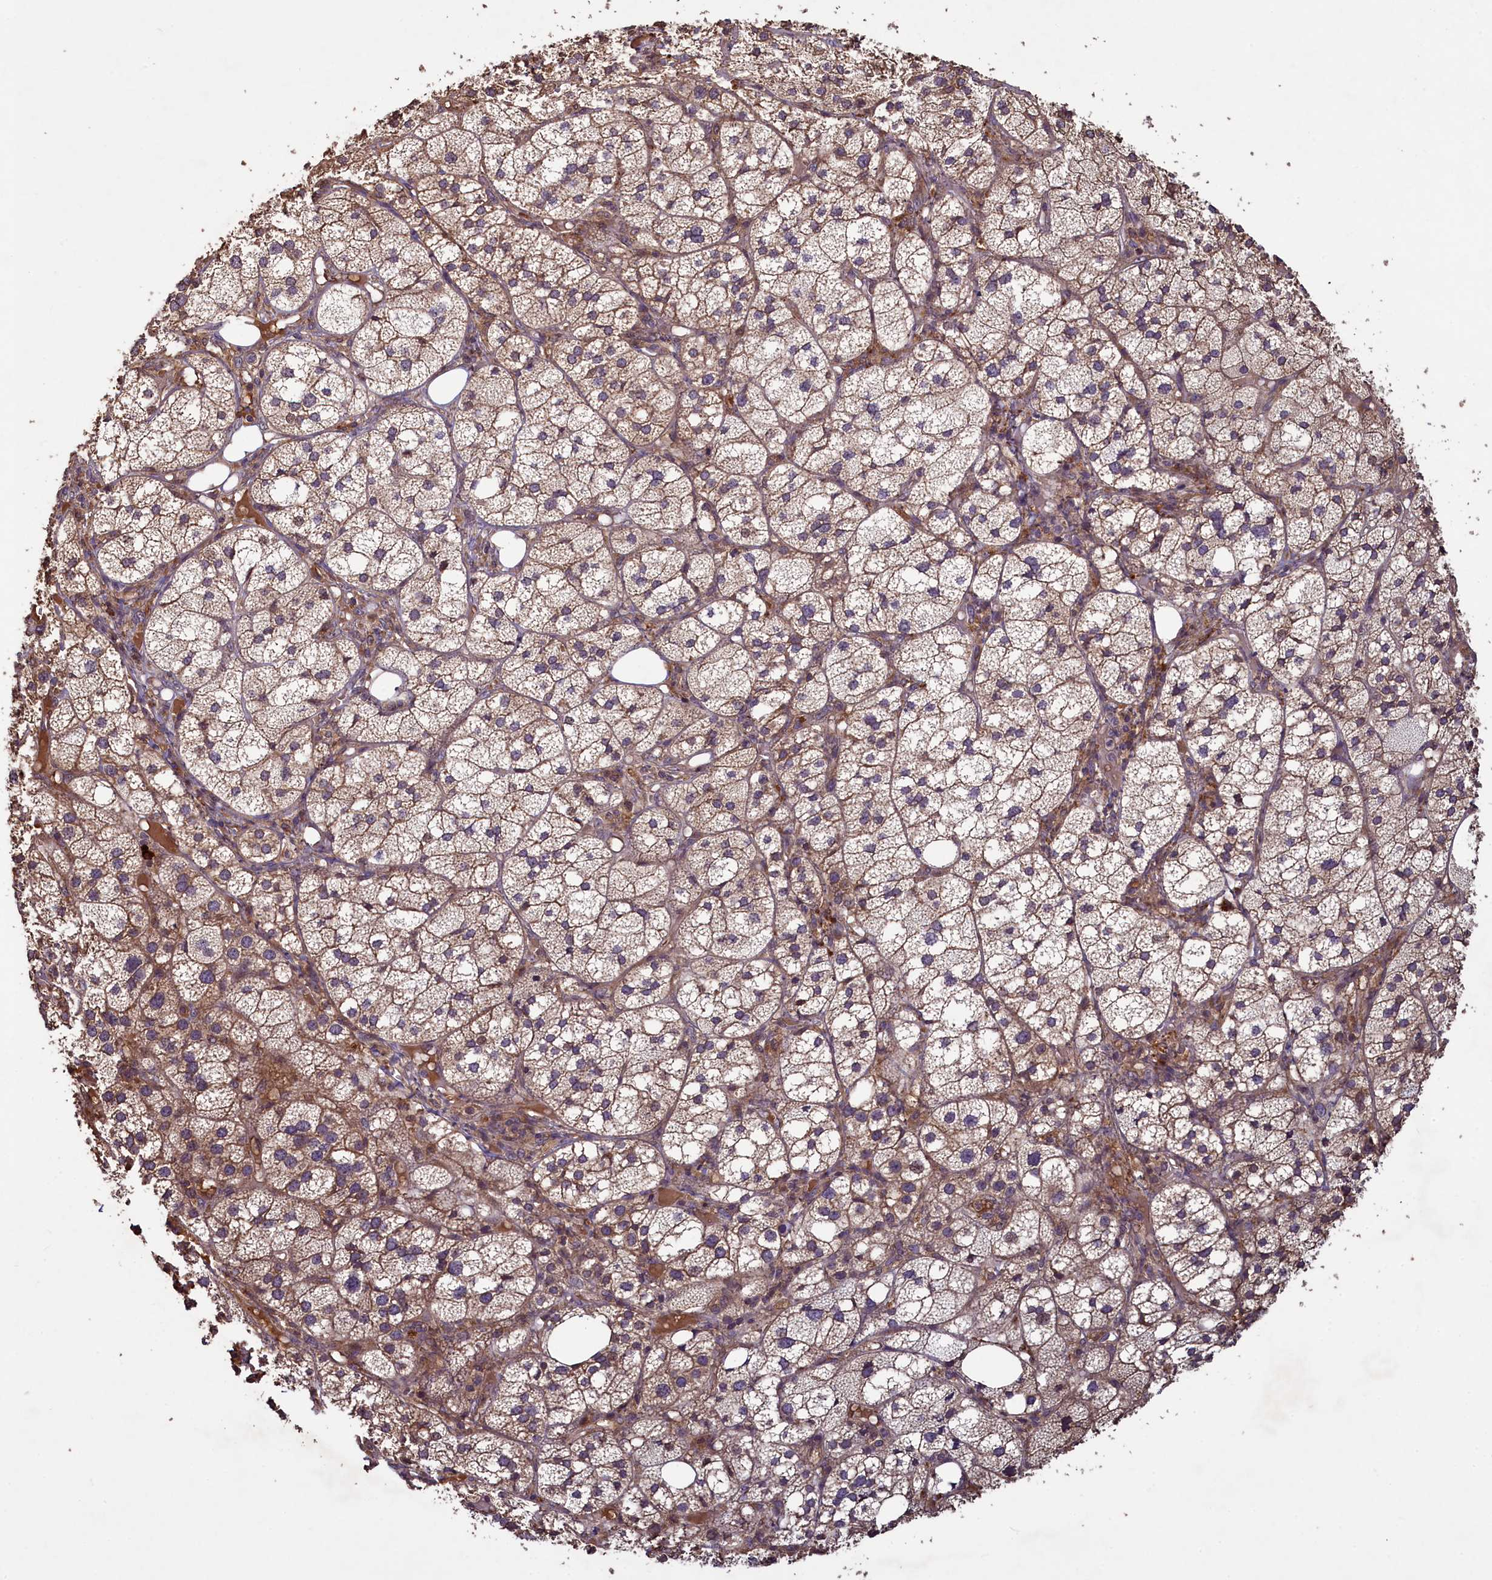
{"staining": {"intensity": "moderate", "quantity": ">75%", "location": "cytoplasmic/membranous"}, "tissue": "adrenal gland", "cell_type": "Glandular cells", "image_type": "normal", "snomed": [{"axis": "morphology", "description": "Normal tissue, NOS"}, {"axis": "topography", "description": "Adrenal gland"}], "caption": "Immunohistochemistry (IHC) micrograph of normal adrenal gland stained for a protein (brown), which demonstrates medium levels of moderate cytoplasmic/membranous staining in about >75% of glandular cells.", "gene": "NUDT6", "patient": {"sex": "female", "age": 61}}